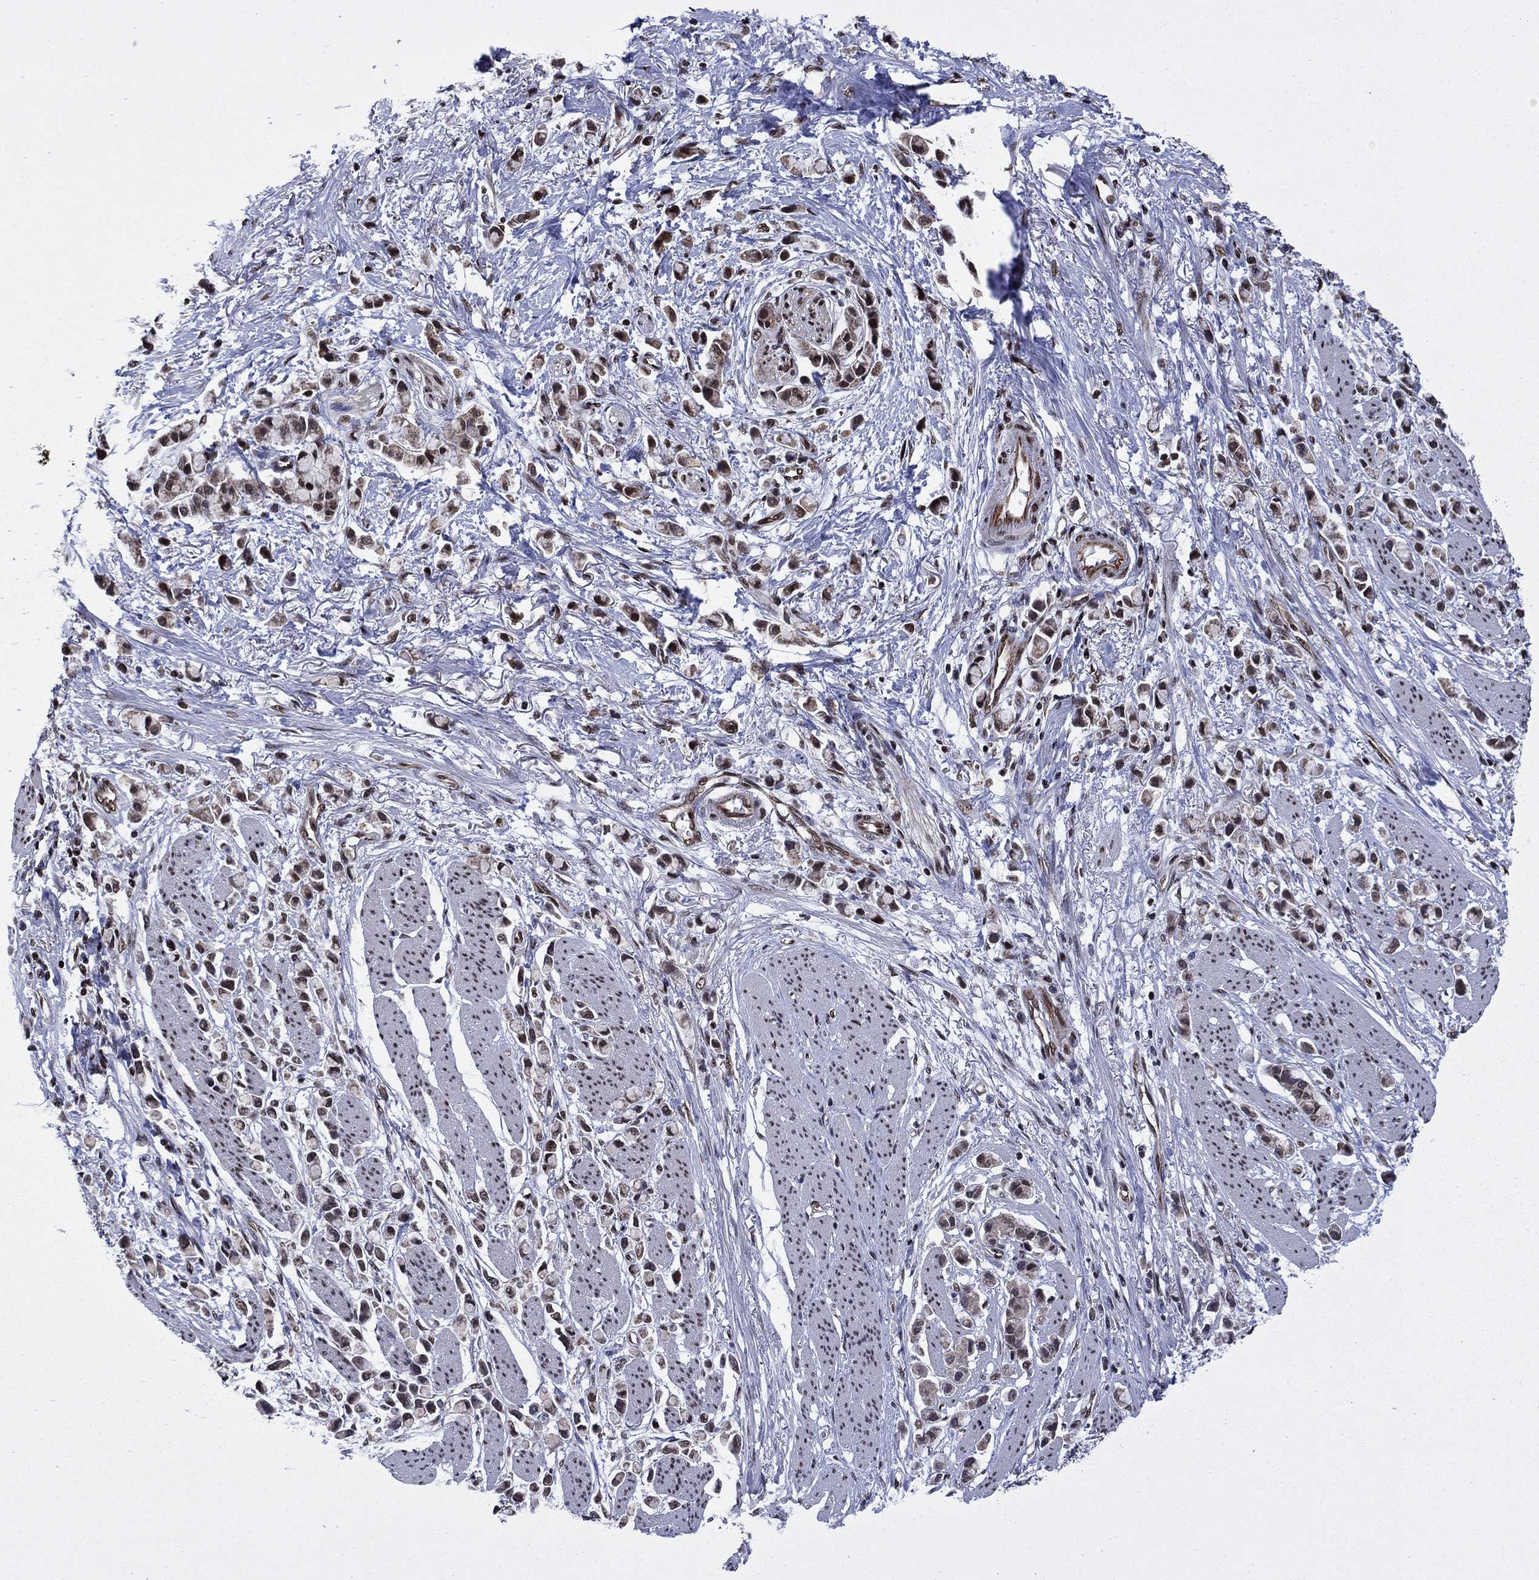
{"staining": {"intensity": "weak", "quantity": ">75%", "location": "cytoplasmic/membranous,nuclear"}, "tissue": "stomach cancer", "cell_type": "Tumor cells", "image_type": "cancer", "snomed": [{"axis": "morphology", "description": "Adenocarcinoma, NOS"}, {"axis": "topography", "description": "Stomach"}], "caption": "Immunohistochemistry (IHC) histopathology image of neoplastic tissue: human adenocarcinoma (stomach) stained using immunohistochemistry displays low levels of weak protein expression localized specifically in the cytoplasmic/membranous and nuclear of tumor cells, appearing as a cytoplasmic/membranous and nuclear brown color.", "gene": "N4BP2", "patient": {"sex": "female", "age": 81}}